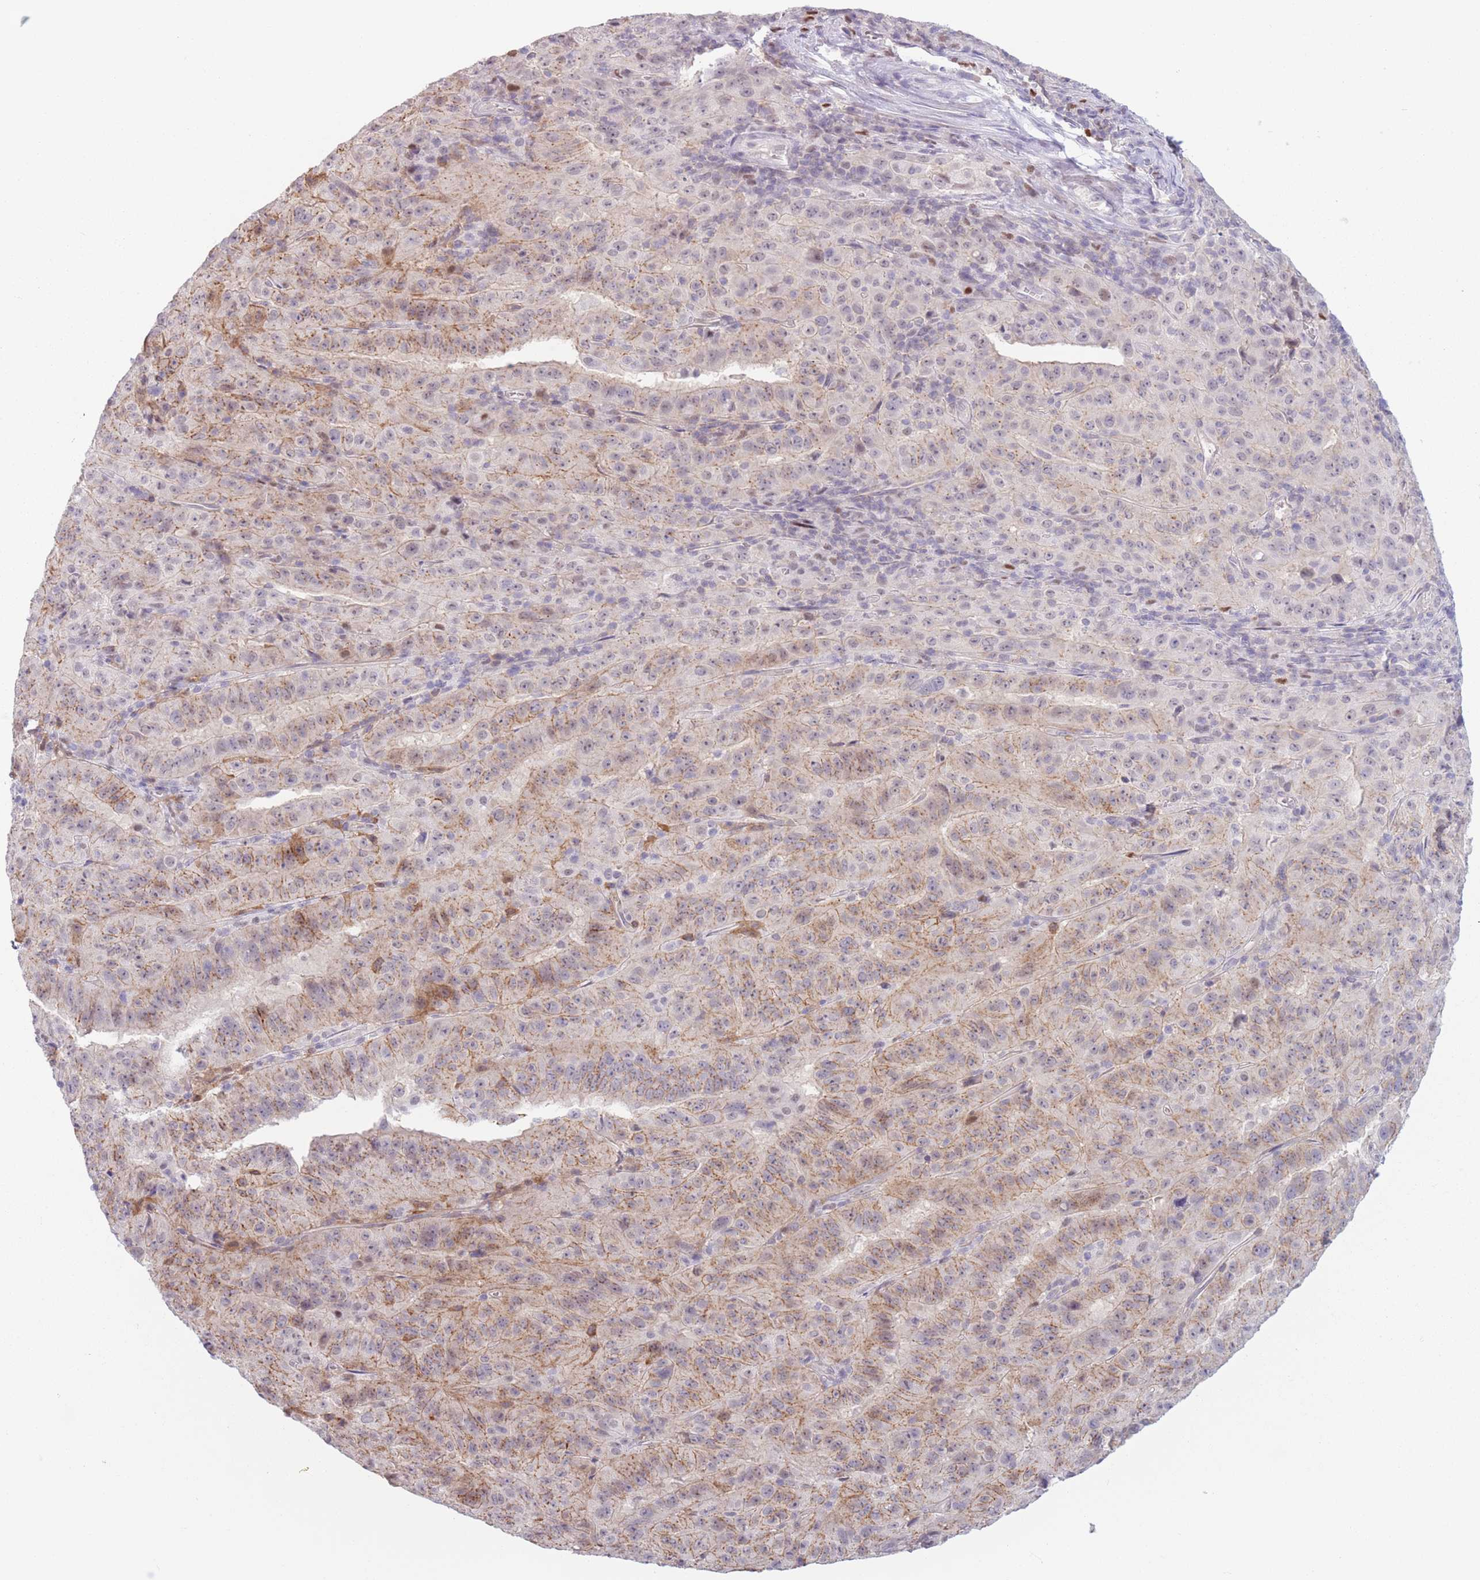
{"staining": {"intensity": "moderate", "quantity": "25%-75%", "location": "cytoplasmic/membranous"}, "tissue": "pancreatic cancer", "cell_type": "Tumor cells", "image_type": "cancer", "snomed": [{"axis": "morphology", "description": "Adenocarcinoma, NOS"}, {"axis": "topography", "description": "Pancreas"}], "caption": "Pancreatic cancer (adenocarcinoma) stained for a protein reveals moderate cytoplasmic/membranous positivity in tumor cells. (Stains: DAB (3,3'-diaminobenzidine) in brown, nuclei in blue, Microscopy: brightfield microscopy at high magnification).", "gene": "ZNF439", "patient": {"sex": "male", "age": 63}}